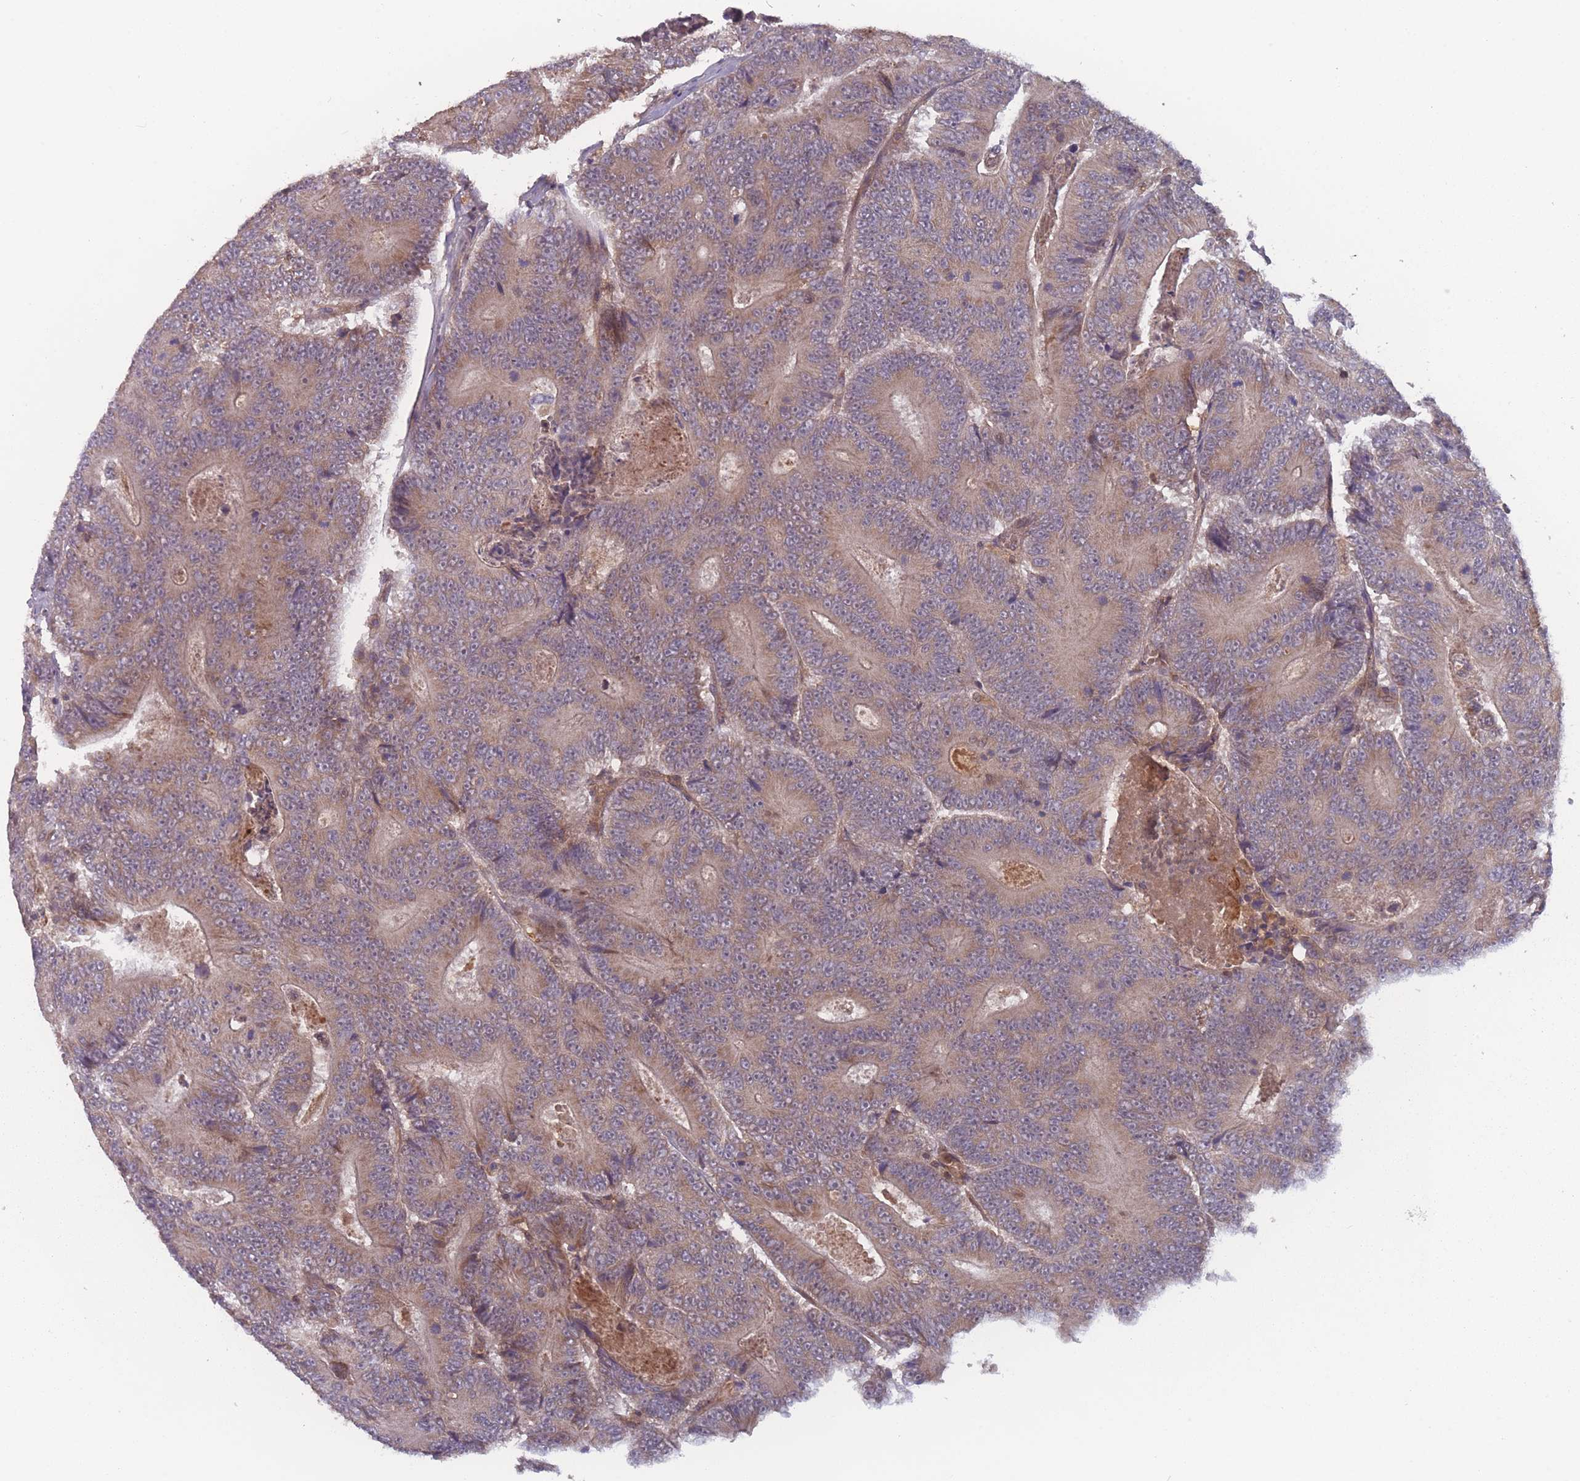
{"staining": {"intensity": "moderate", "quantity": ">75%", "location": "cytoplasmic/membranous"}, "tissue": "colorectal cancer", "cell_type": "Tumor cells", "image_type": "cancer", "snomed": [{"axis": "morphology", "description": "Adenocarcinoma, NOS"}, {"axis": "topography", "description": "Colon"}], "caption": "Protein staining of colorectal cancer (adenocarcinoma) tissue exhibits moderate cytoplasmic/membranous expression in approximately >75% of tumor cells. The protein of interest is stained brown, and the nuclei are stained in blue (DAB (3,3'-diaminobenzidine) IHC with brightfield microscopy, high magnification).", "gene": "ATP5MG", "patient": {"sex": "male", "age": 83}}